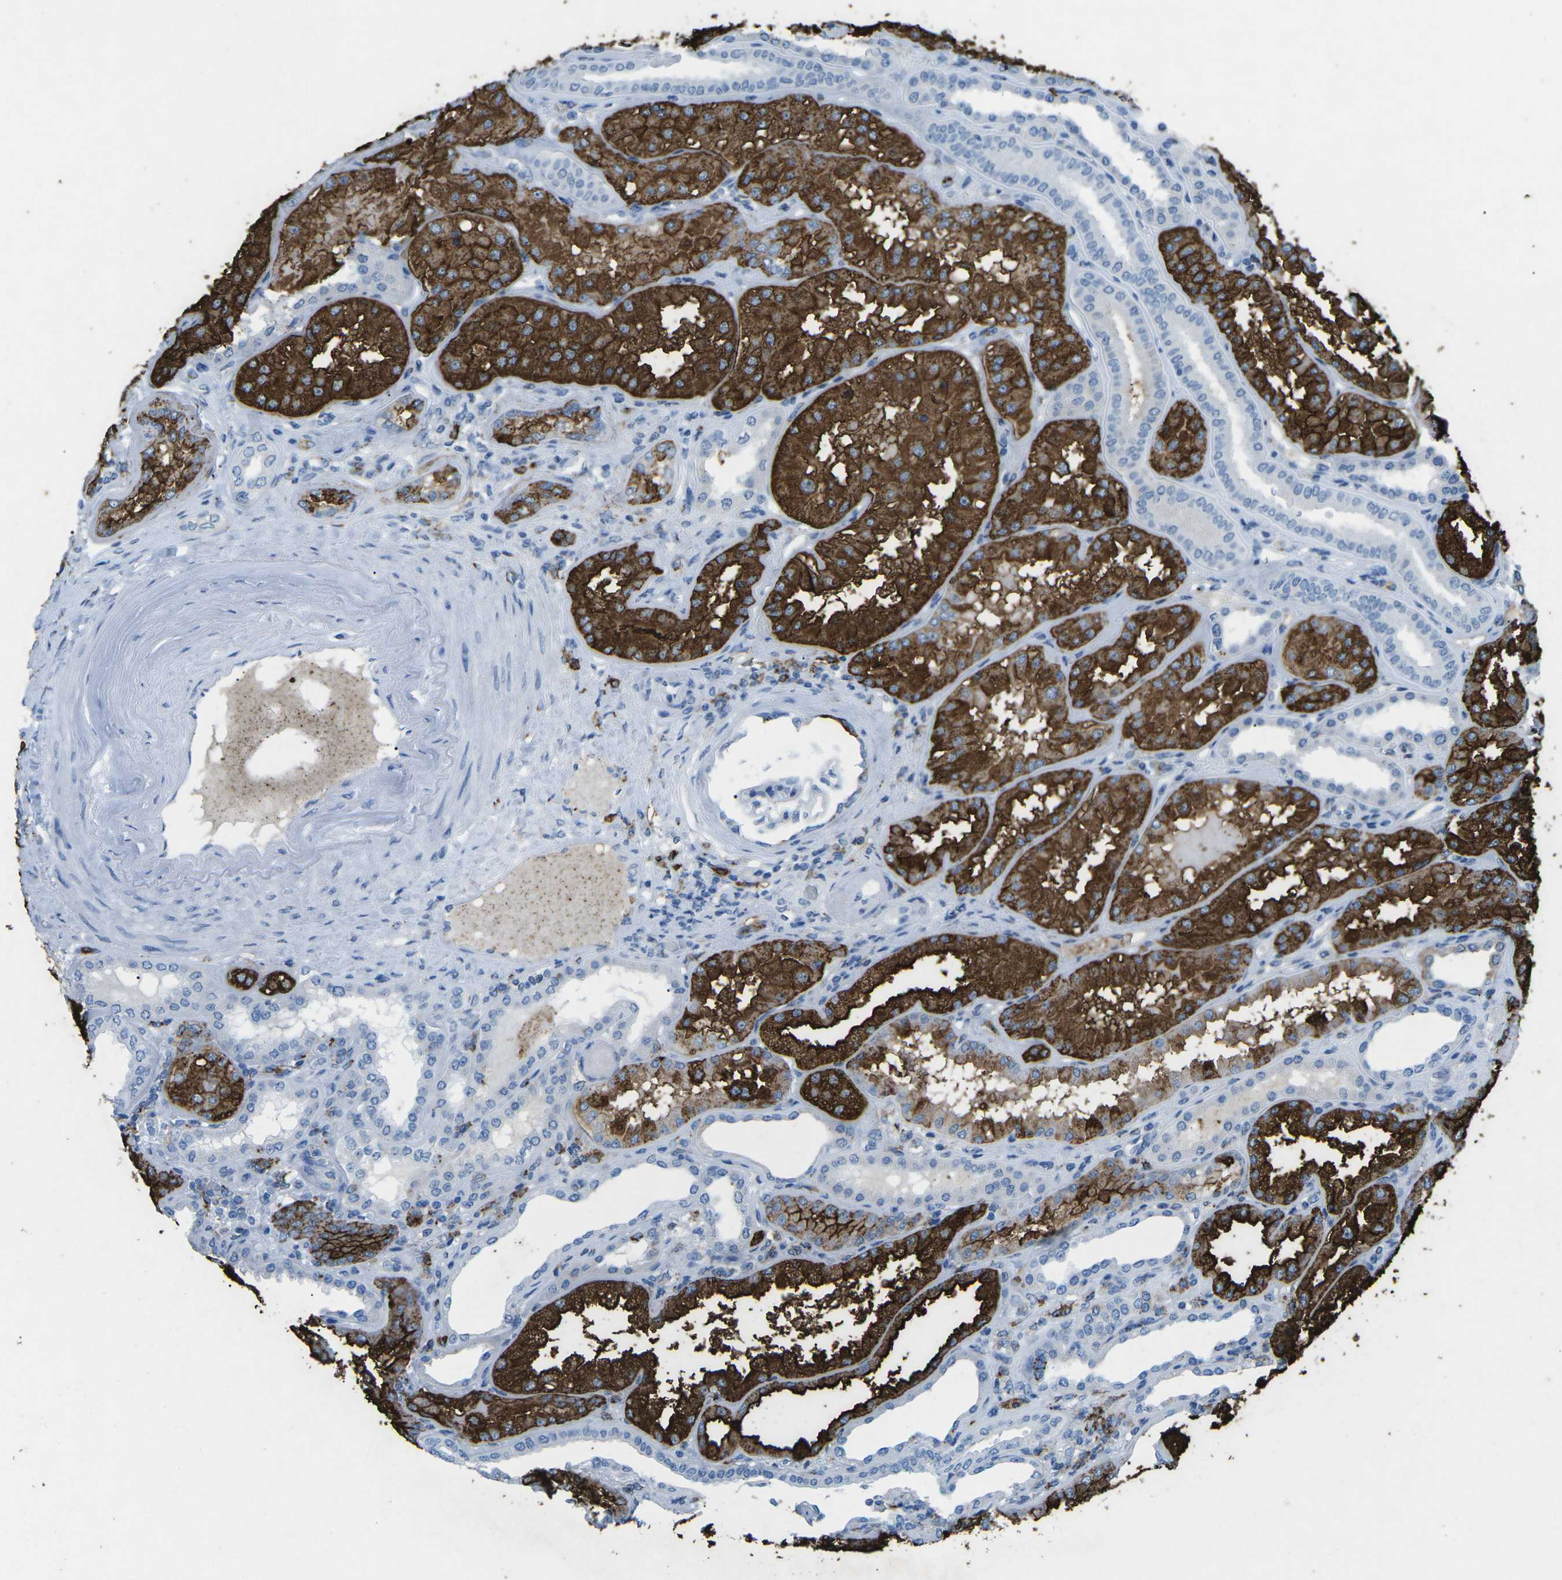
{"staining": {"intensity": "negative", "quantity": "none", "location": "none"}, "tissue": "kidney", "cell_type": "Cells in glomeruli", "image_type": "normal", "snomed": [{"axis": "morphology", "description": "Normal tissue, NOS"}, {"axis": "topography", "description": "Kidney"}], "caption": "A histopathology image of kidney stained for a protein displays no brown staining in cells in glomeruli.", "gene": "CTAGE1", "patient": {"sex": "female", "age": 56}}